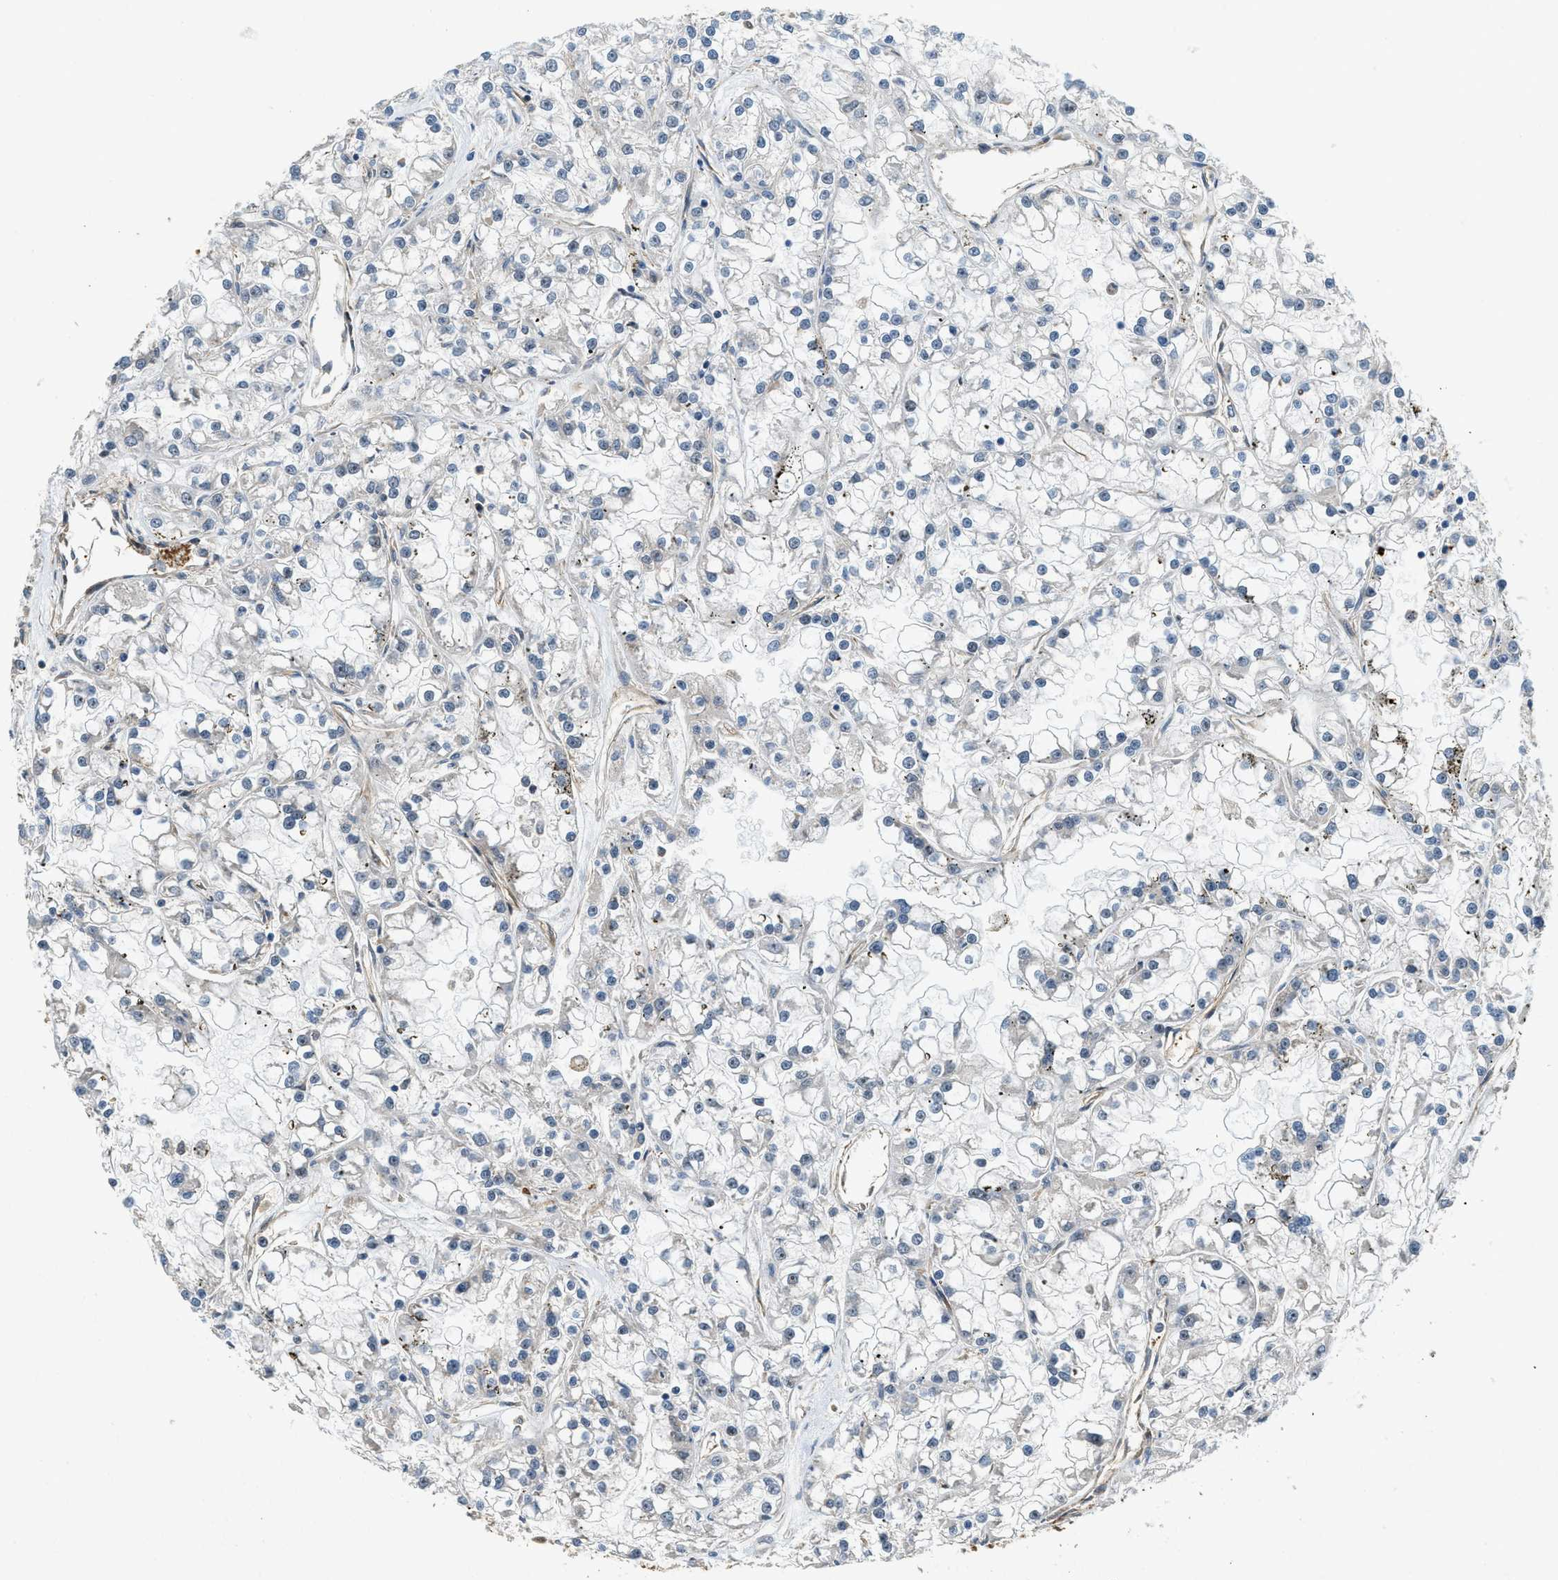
{"staining": {"intensity": "negative", "quantity": "none", "location": "none"}, "tissue": "renal cancer", "cell_type": "Tumor cells", "image_type": "cancer", "snomed": [{"axis": "morphology", "description": "Adenocarcinoma, NOS"}, {"axis": "topography", "description": "Kidney"}], "caption": "This is a histopathology image of immunohistochemistry (IHC) staining of renal adenocarcinoma, which shows no positivity in tumor cells. (Stains: DAB immunohistochemistry with hematoxylin counter stain, Microscopy: brightfield microscopy at high magnification).", "gene": "CGN", "patient": {"sex": "female", "age": 52}}